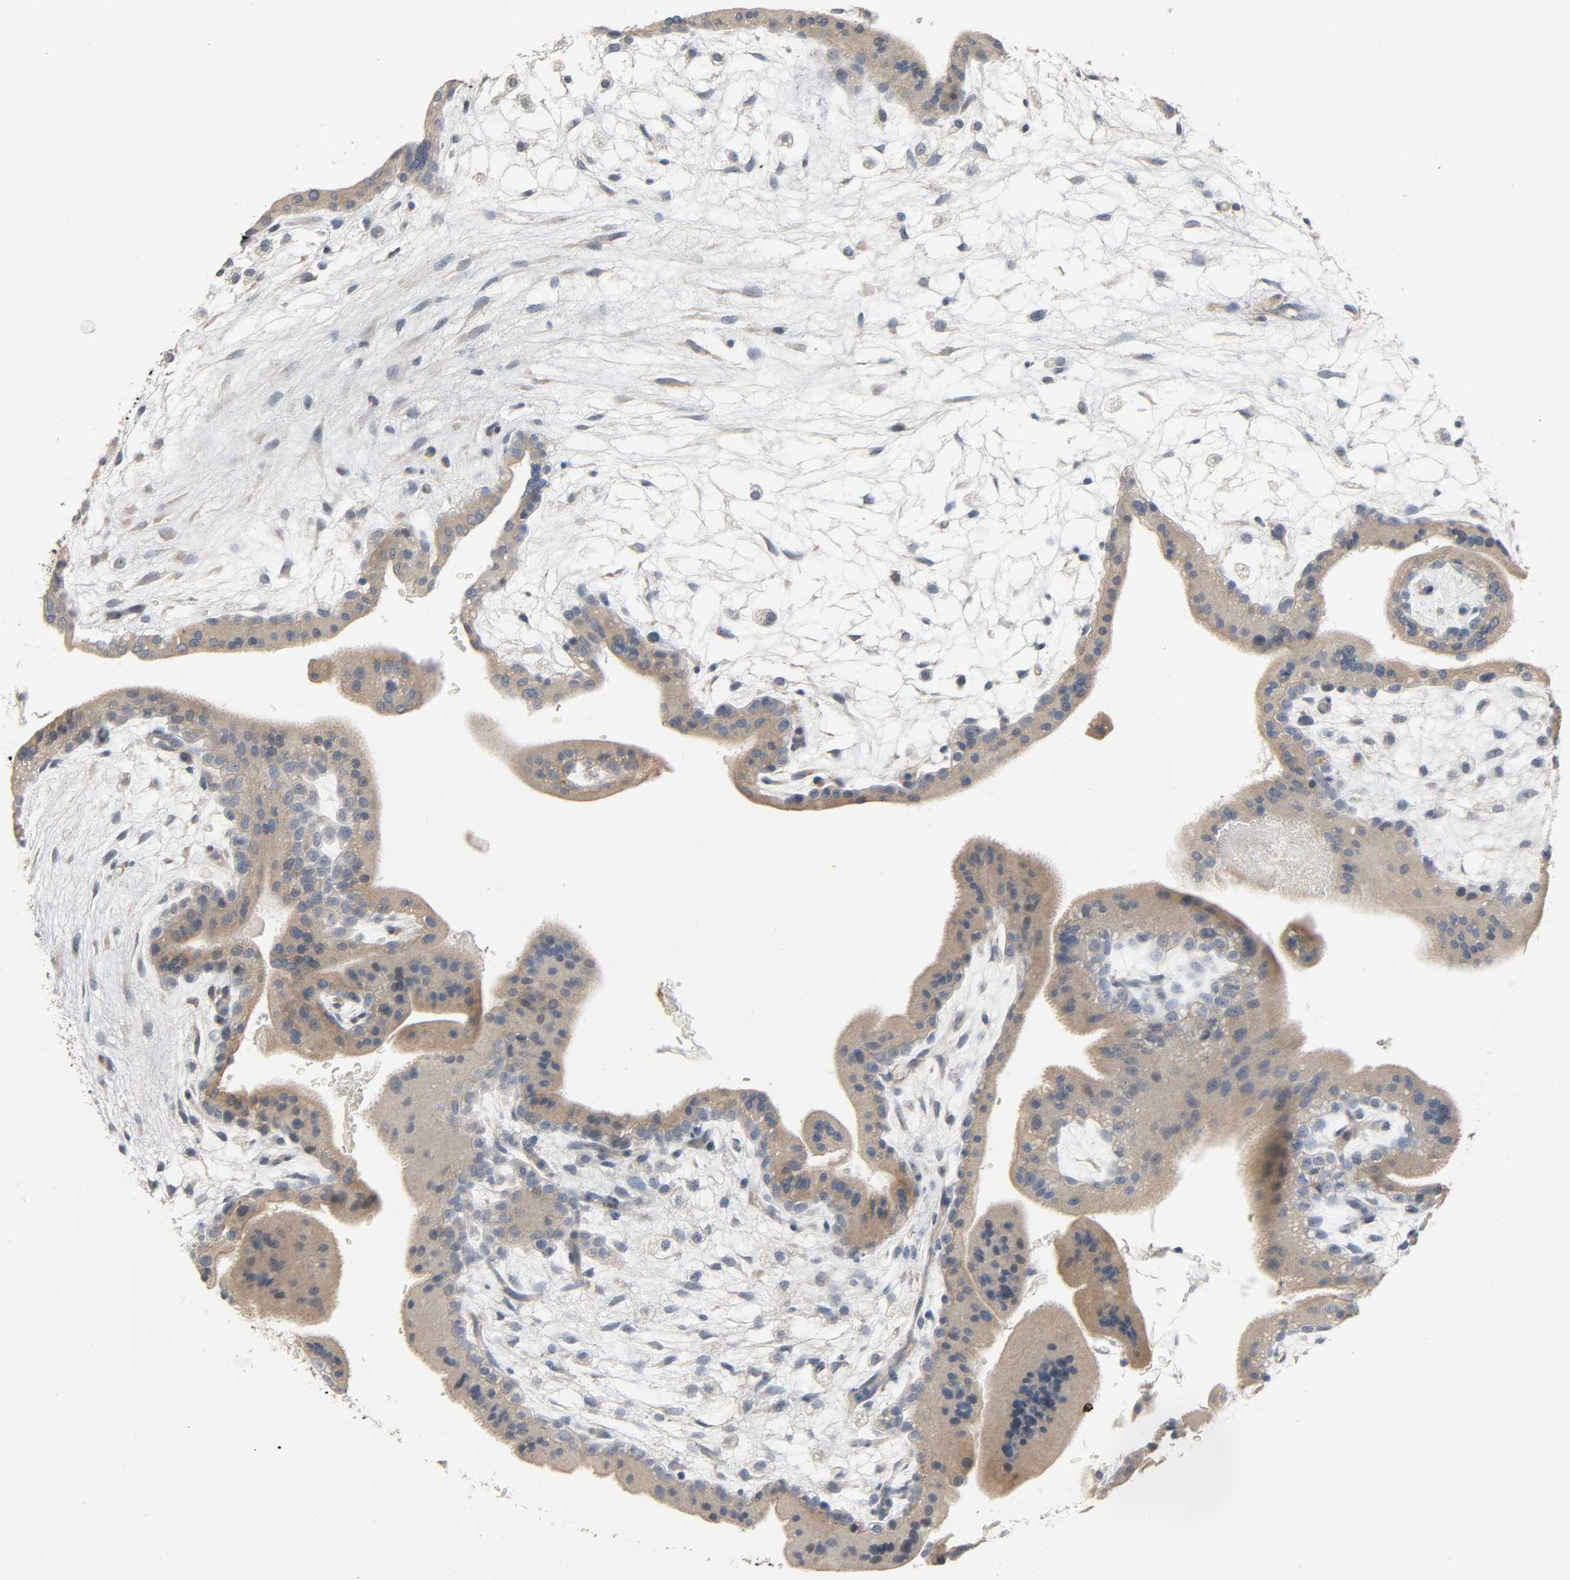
{"staining": {"intensity": "weak", "quantity": ">75%", "location": "cytoplasmic/membranous"}, "tissue": "placenta", "cell_type": "Trophoblastic cells", "image_type": "normal", "snomed": [{"axis": "morphology", "description": "Normal tissue, NOS"}, {"axis": "topography", "description": "Placenta"}], "caption": "This photomicrograph shows normal placenta stained with IHC to label a protein in brown. The cytoplasmic/membranous of trophoblastic cells show weak positivity for the protein. Nuclei are counter-stained blue.", "gene": "LIMCH1", "patient": {"sex": "female", "age": 35}}